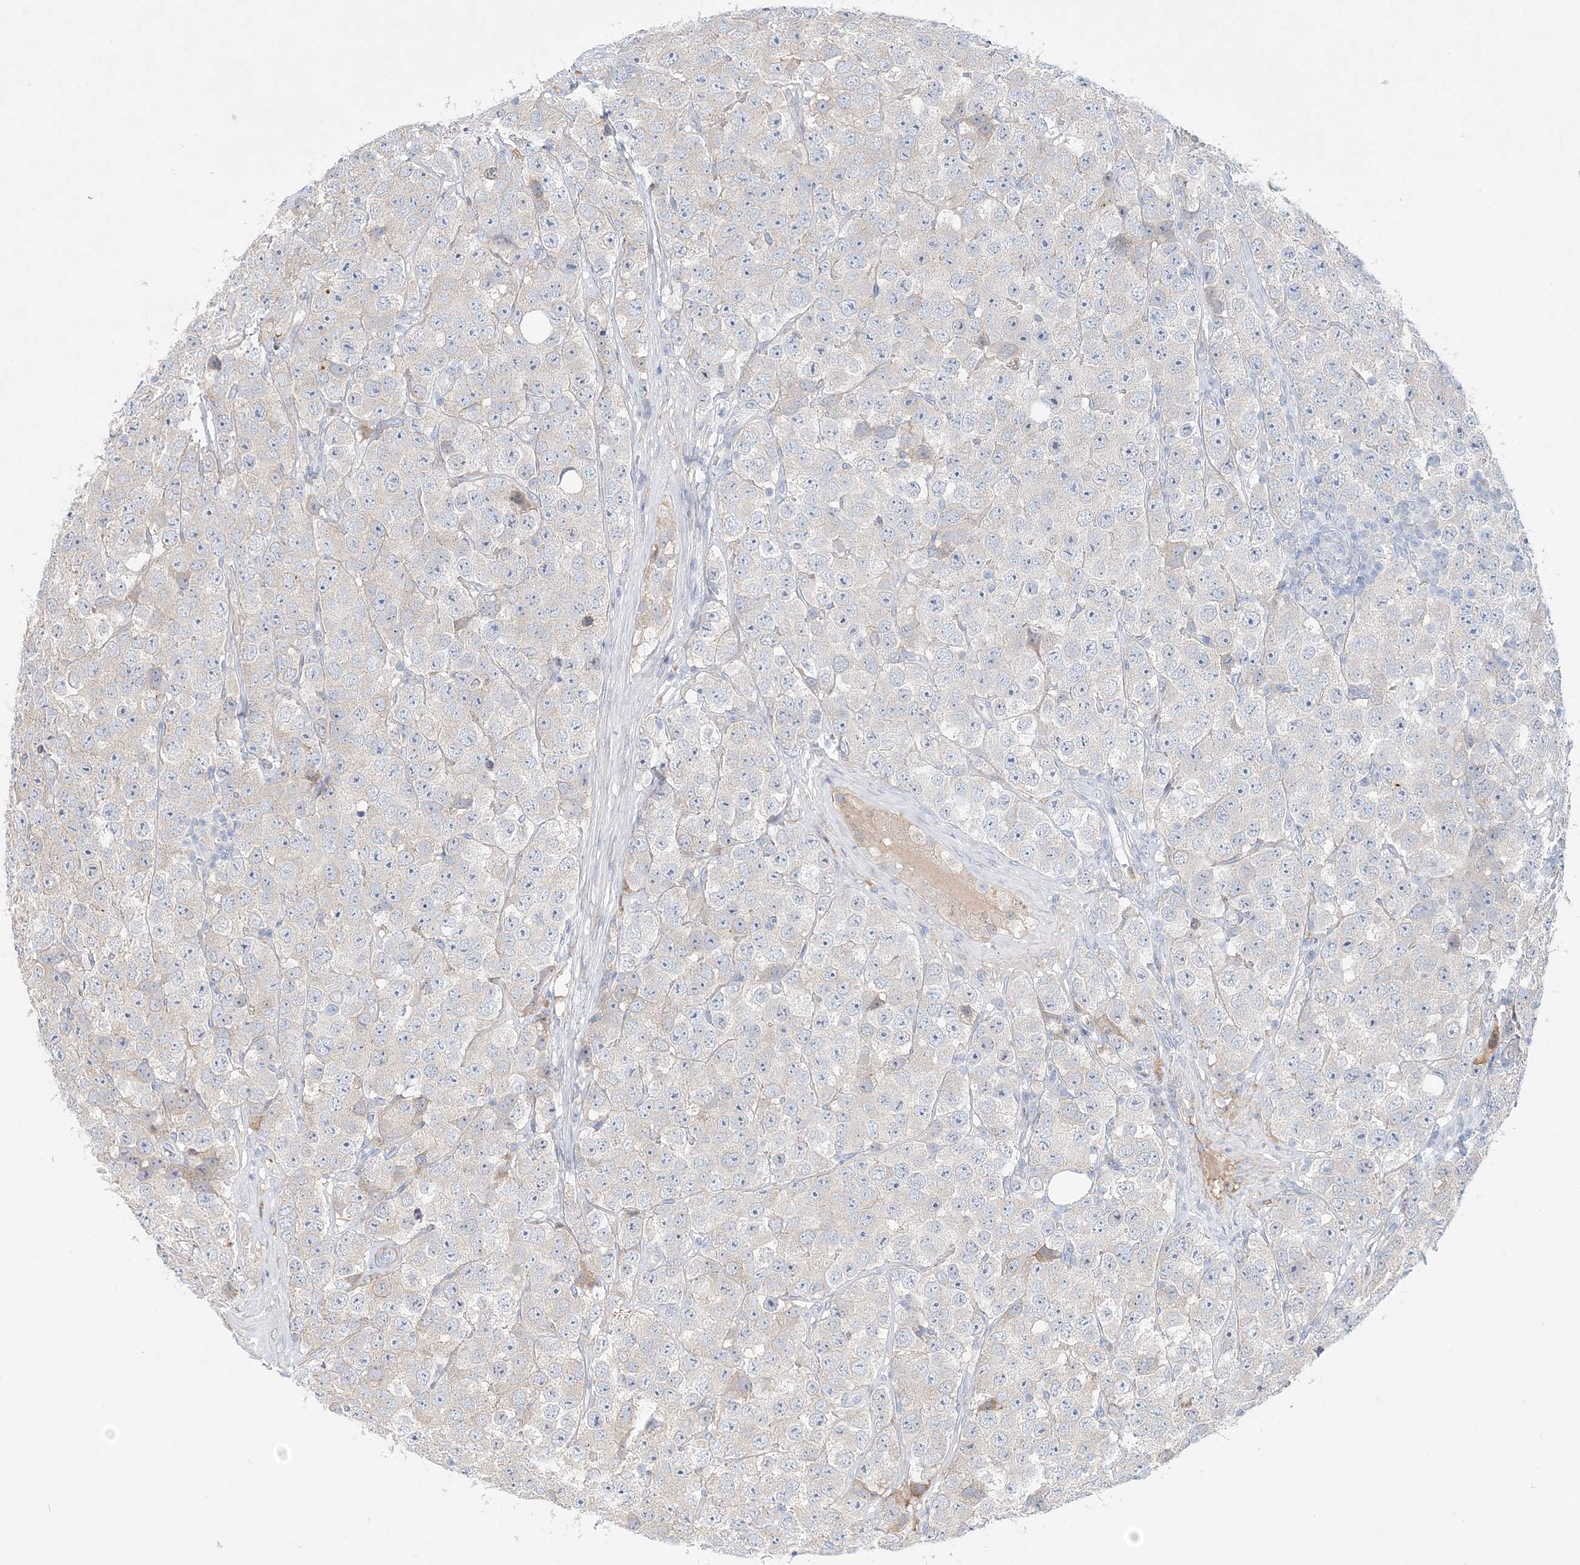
{"staining": {"intensity": "negative", "quantity": "none", "location": "none"}, "tissue": "testis cancer", "cell_type": "Tumor cells", "image_type": "cancer", "snomed": [{"axis": "morphology", "description": "Seminoma, NOS"}, {"axis": "topography", "description": "Testis"}], "caption": "Testis cancer was stained to show a protein in brown. There is no significant staining in tumor cells.", "gene": "DNAH5", "patient": {"sex": "male", "age": 28}}